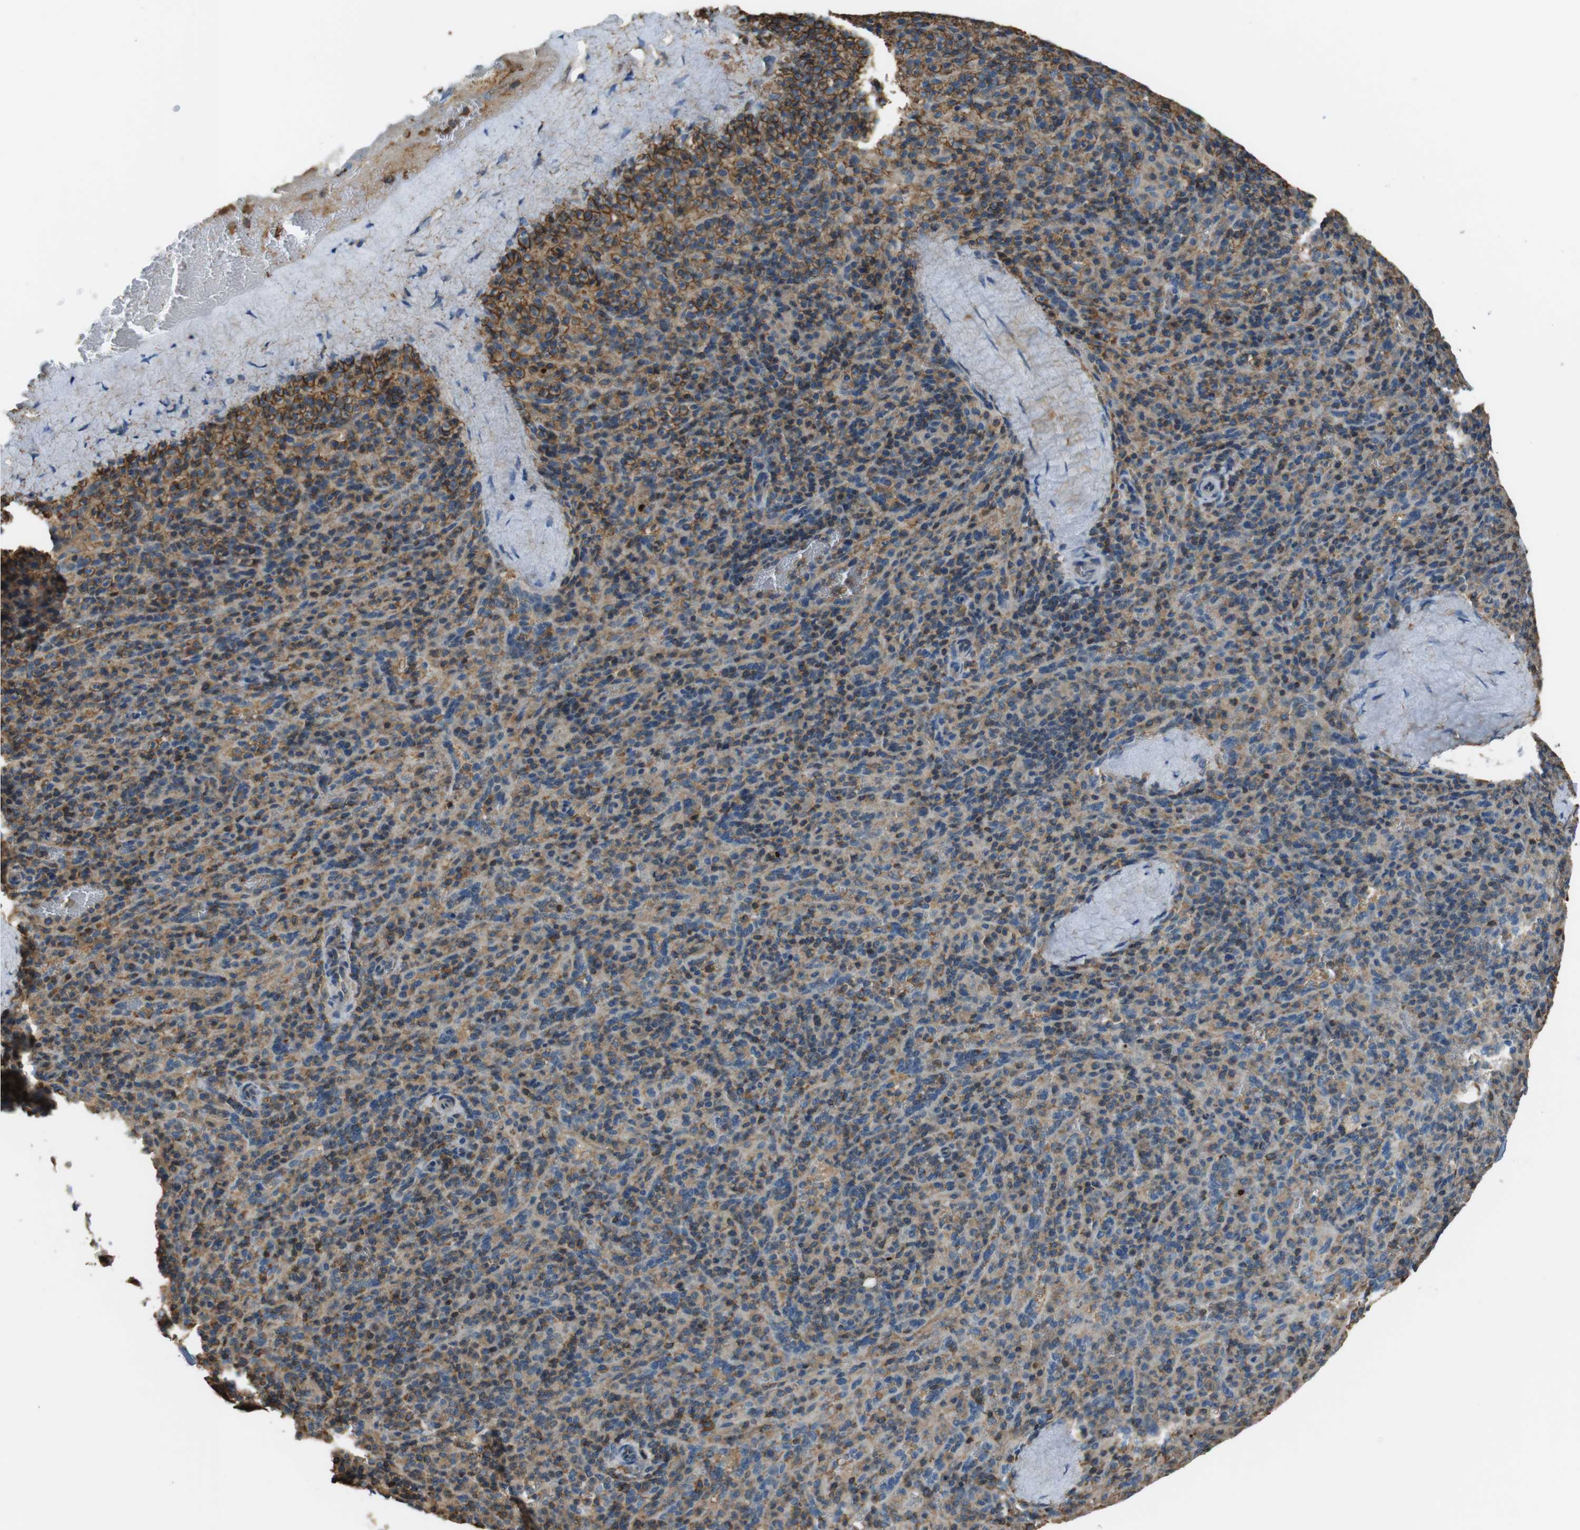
{"staining": {"intensity": "moderate", "quantity": ">75%", "location": "cytoplasmic/membranous"}, "tissue": "spleen", "cell_type": "Cells in red pulp", "image_type": "normal", "snomed": [{"axis": "morphology", "description": "Normal tissue, NOS"}, {"axis": "topography", "description": "Spleen"}], "caption": "This histopathology image exhibits immunohistochemistry staining of normal spleen, with medium moderate cytoplasmic/membranous expression in approximately >75% of cells in red pulp.", "gene": "FCAR", "patient": {"sex": "male", "age": 36}}